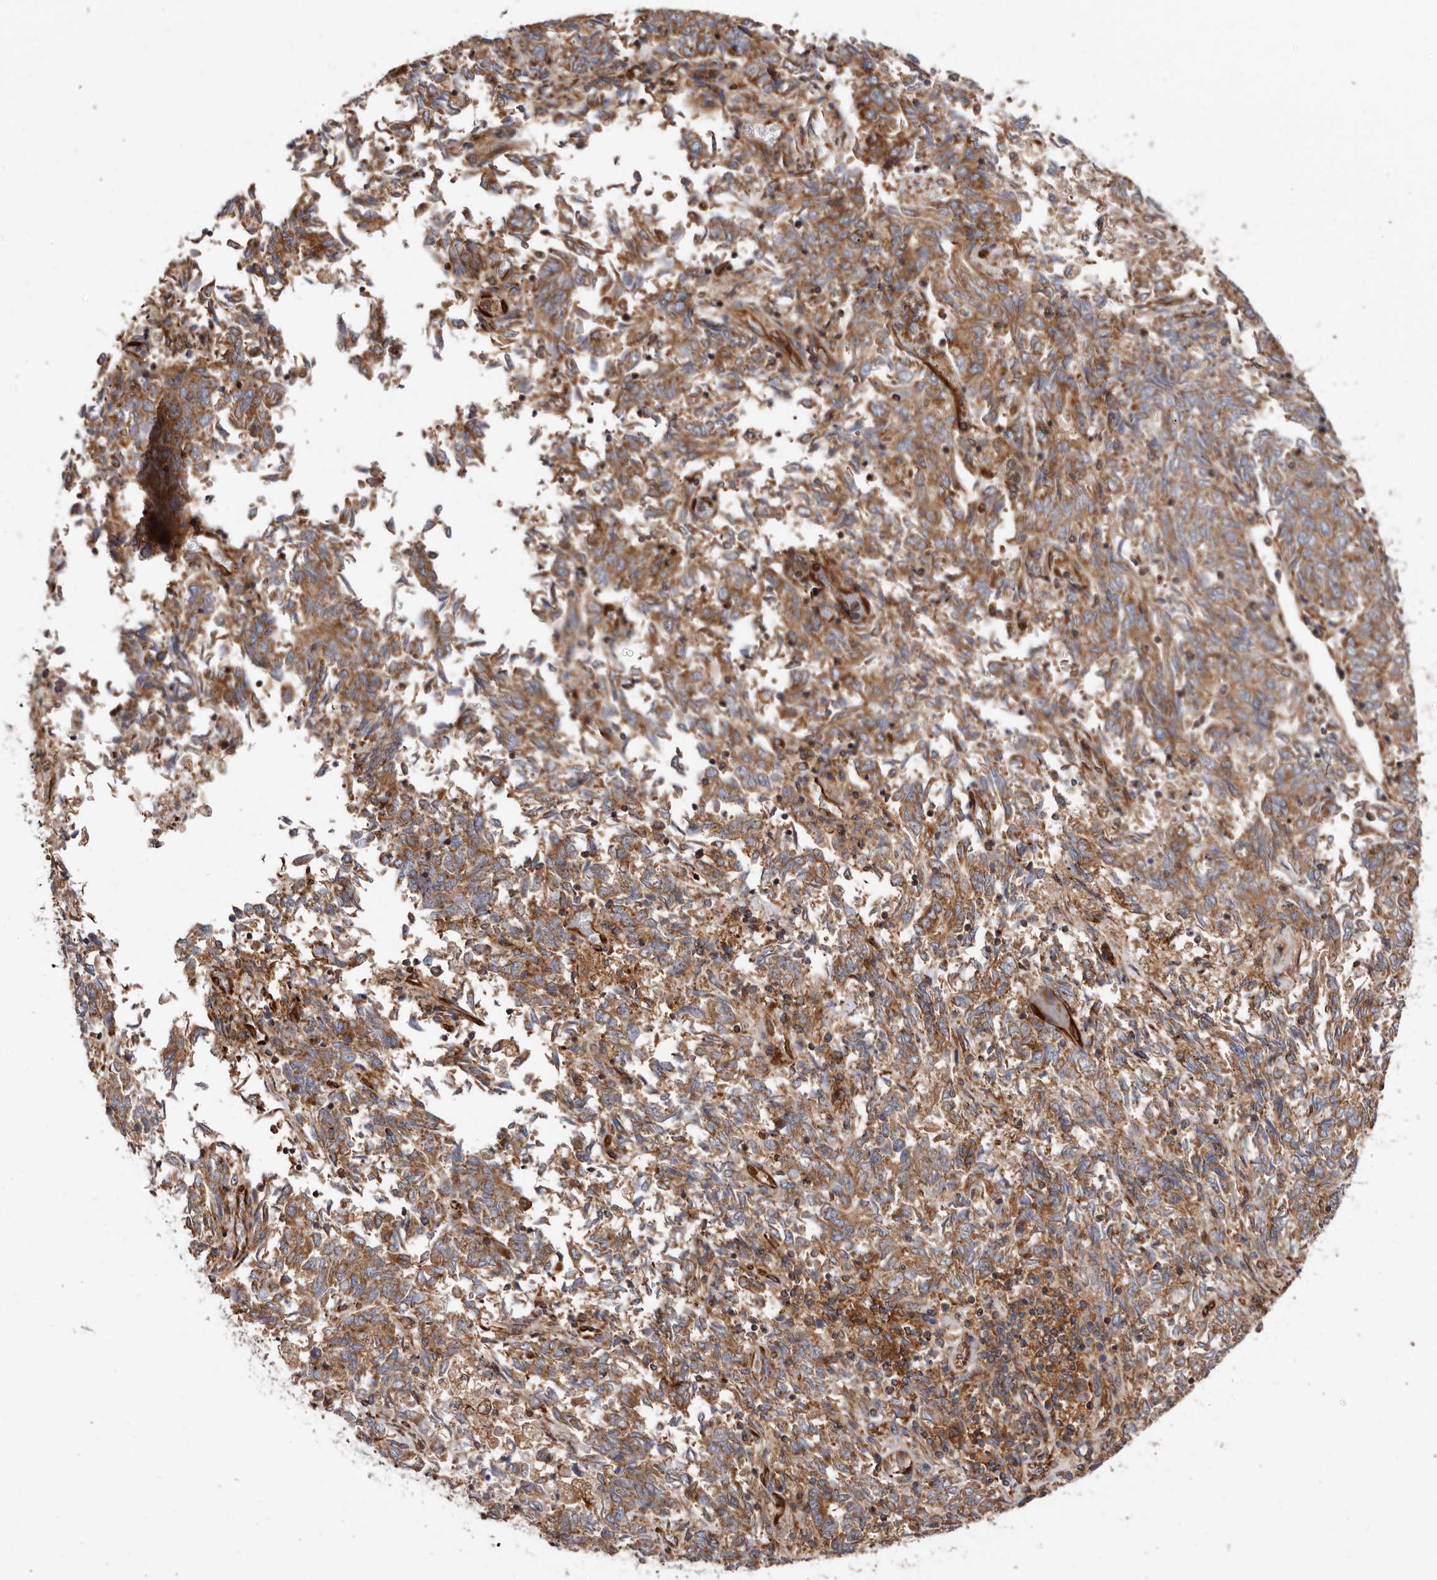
{"staining": {"intensity": "moderate", "quantity": ">75%", "location": "cytoplasmic/membranous"}, "tissue": "endometrial cancer", "cell_type": "Tumor cells", "image_type": "cancer", "snomed": [{"axis": "morphology", "description": "Adenocarcinoma, NOS"}, {"axis": "topography", "description": "Endometrium"}], "caption": "Brown immunohistochemical staining in endometrial adenocarcinoma demonstrates moderate cytoplasmic/membranous expression in about >75% of tumor cells.", "gene": "COQ8B", "patient": {"sex": "female", "age": 80}}